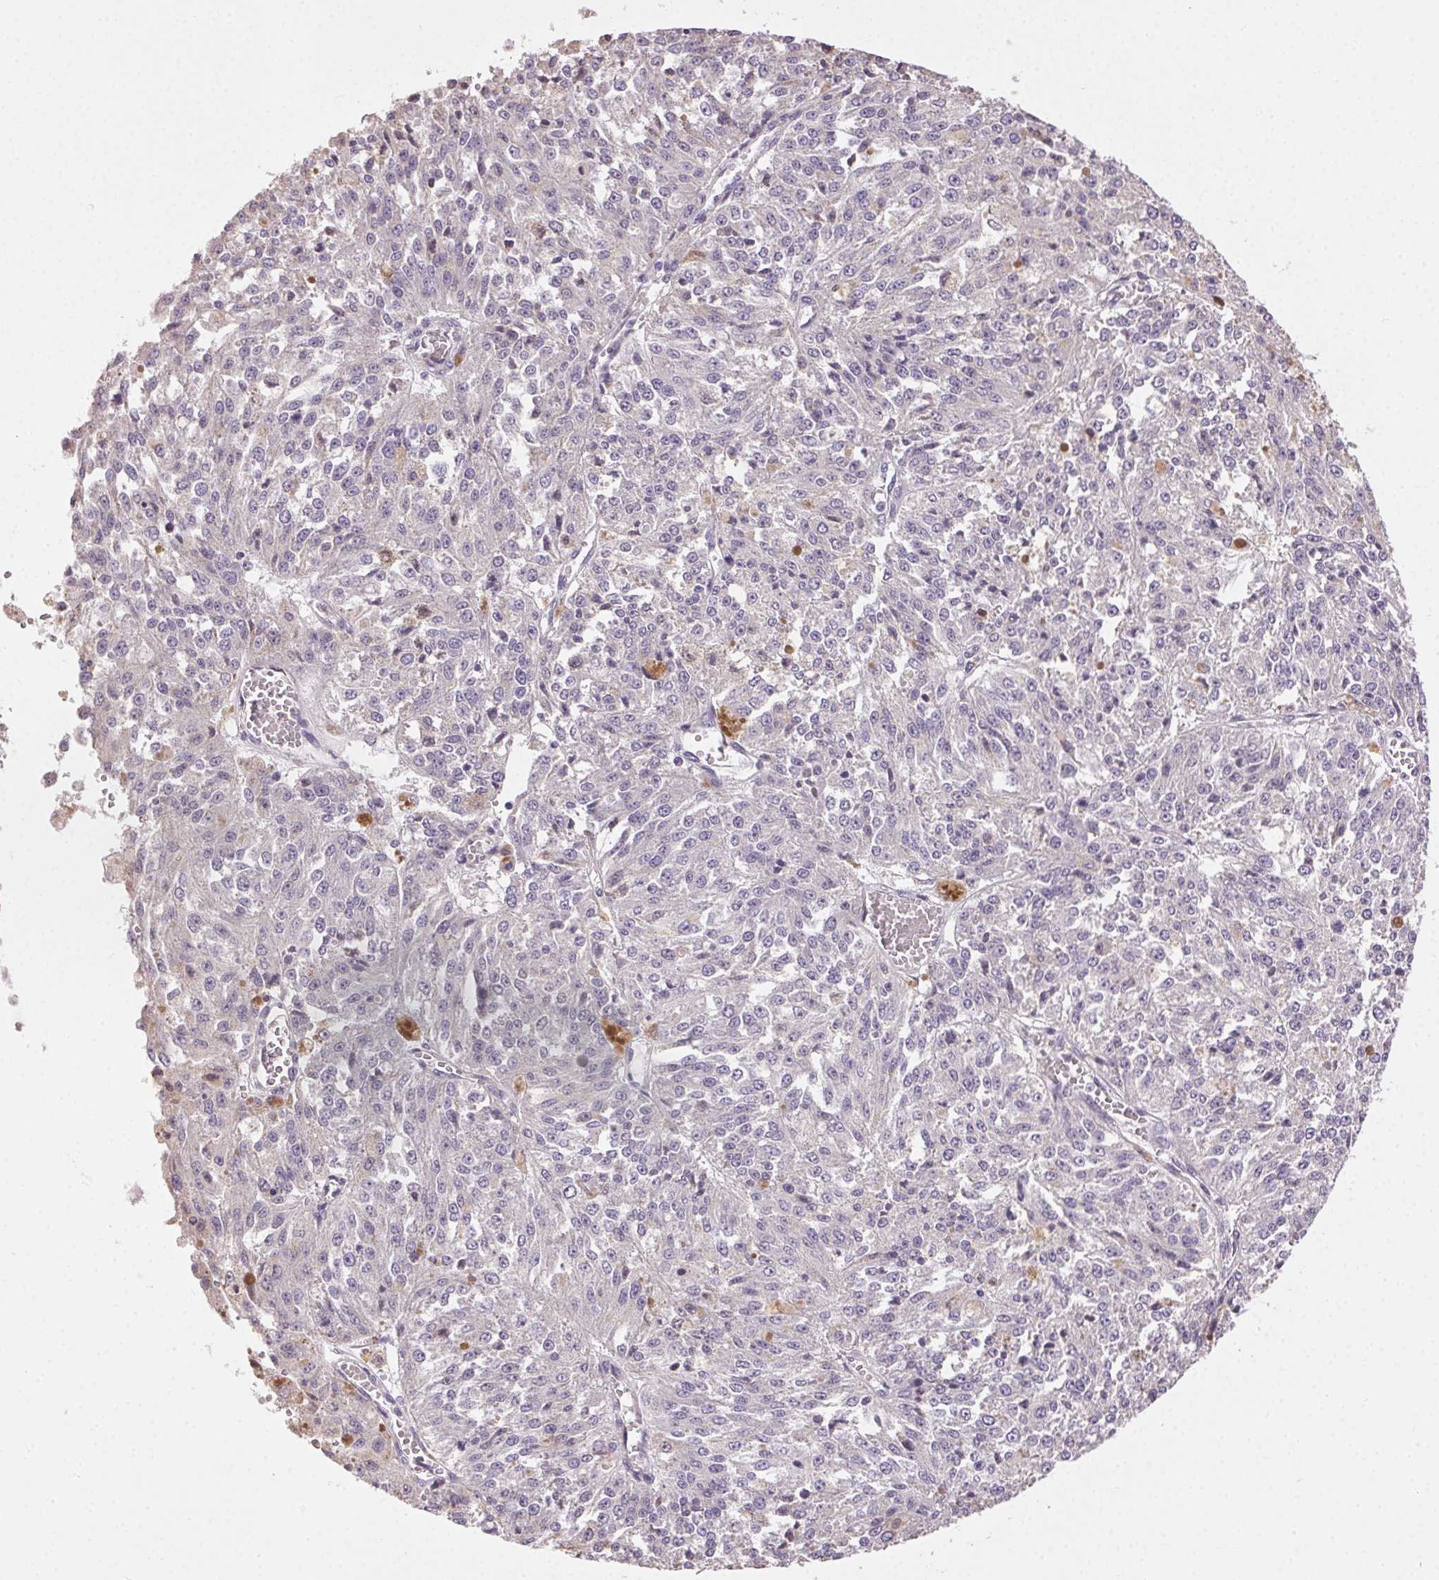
{"staining": {"intensity": "negative", "quantity": "none", "location": "none"}, "tissue": "melanoma", "cell_type": "Tumor cells", "image_type": "cancer", "snomed": [{"axis": "morphology", "description": "Malignant melanoma, Metastatic site"}, {"axis": "topography", "description": "Lymph node"}], "caption": "Tumor cells are negative for brown protein staining in malignant melanoma (metastatic site).", "gene": "SNX31", "patient": {"sex": "female", "age": 64}}